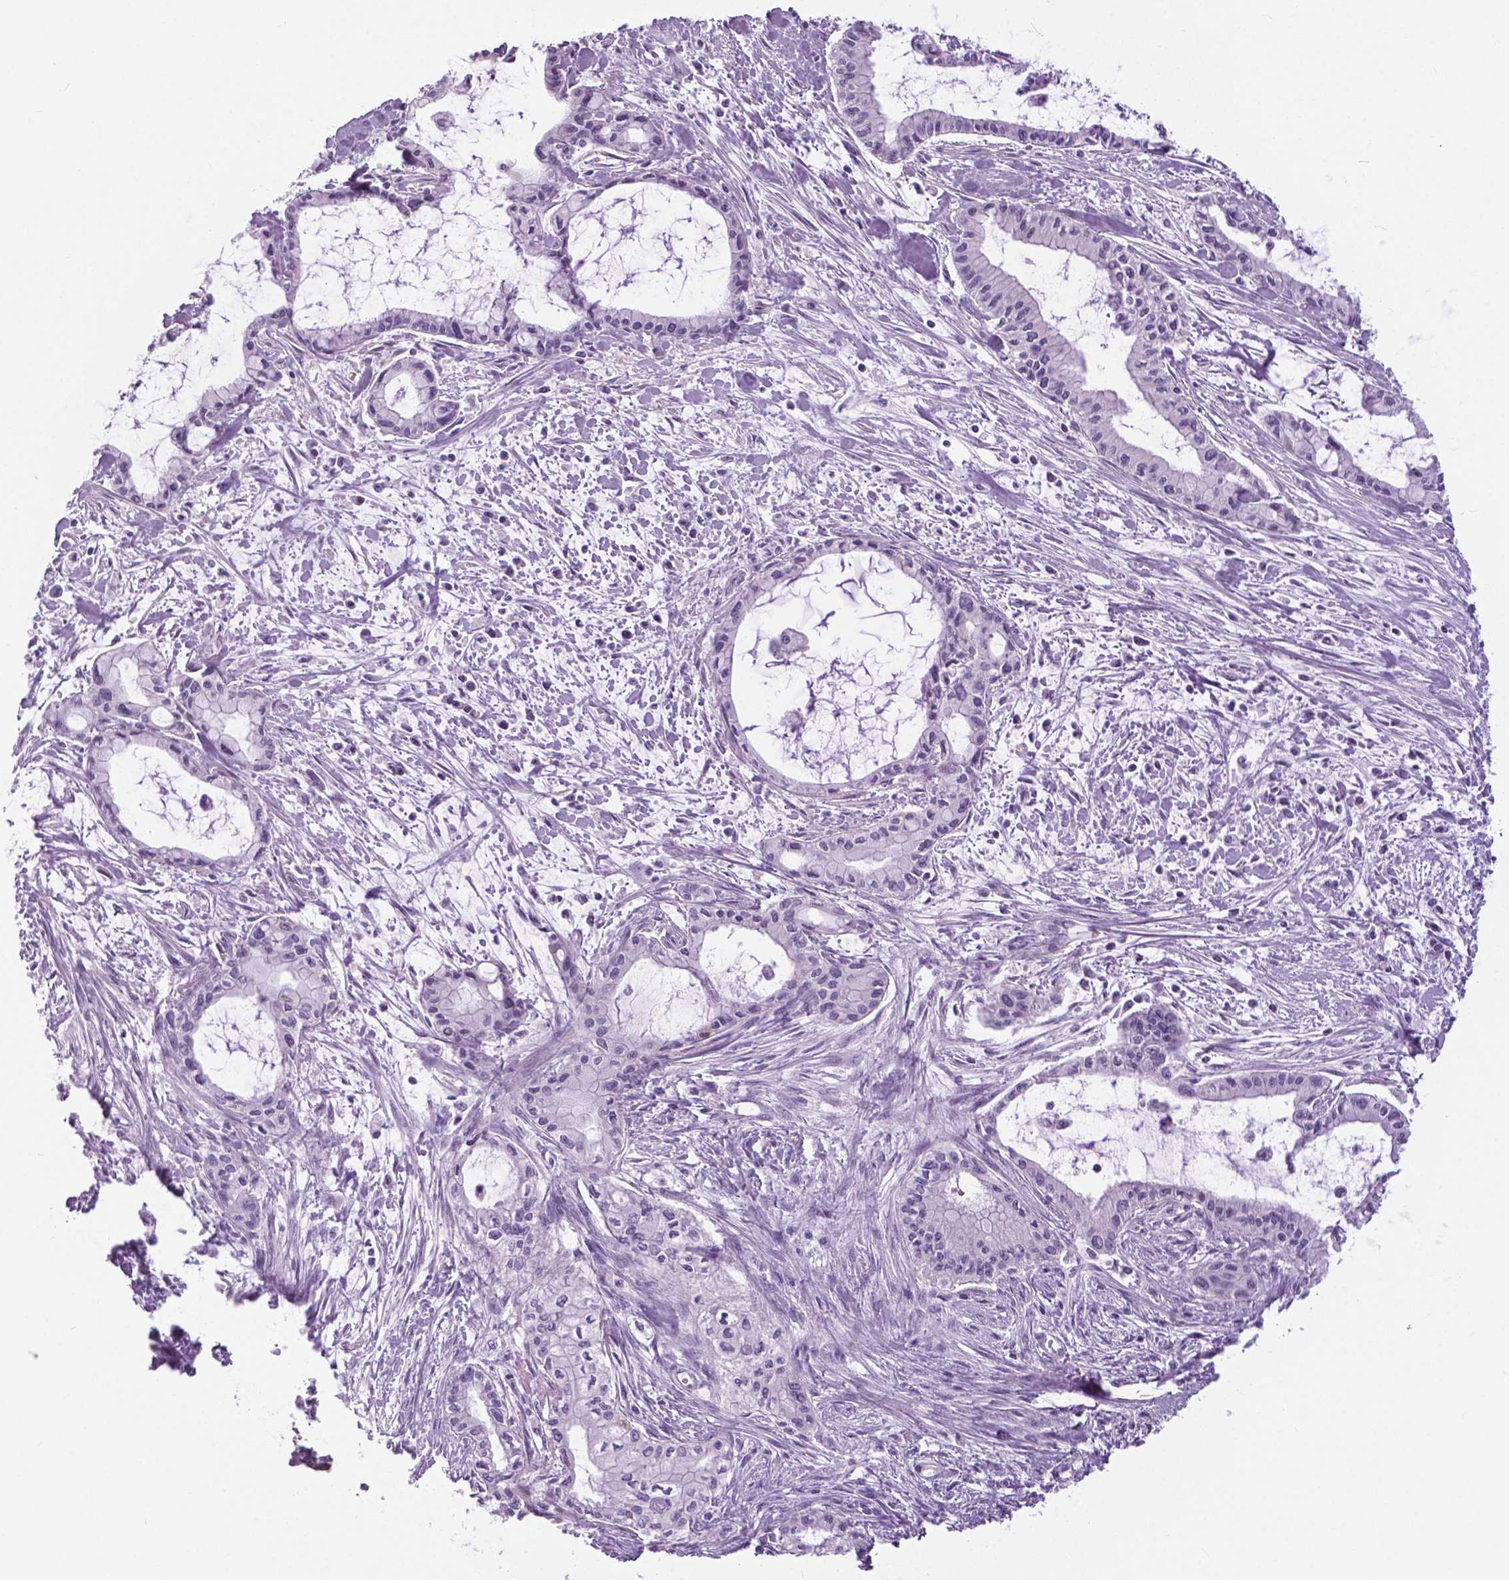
{"staining": {"intensity": "negative", "quantity": "none", "location": "none"}, "tissue": "pancreatic cancer", "cell_type": "Tumor cells", "image_type": "cancer", "snomed": [{"axis": "morphology", "description": "Adenocarcinoma, NOS"}, {"axis": "topography", "description": "Pancreas"}], "caption": "Protein analysis of pancreatic cancer (adenocarcinoma) displays no significant staining in tumor cells.", "gene": "TP53TG5", "patient": {"sex": "male", "age": 48}}